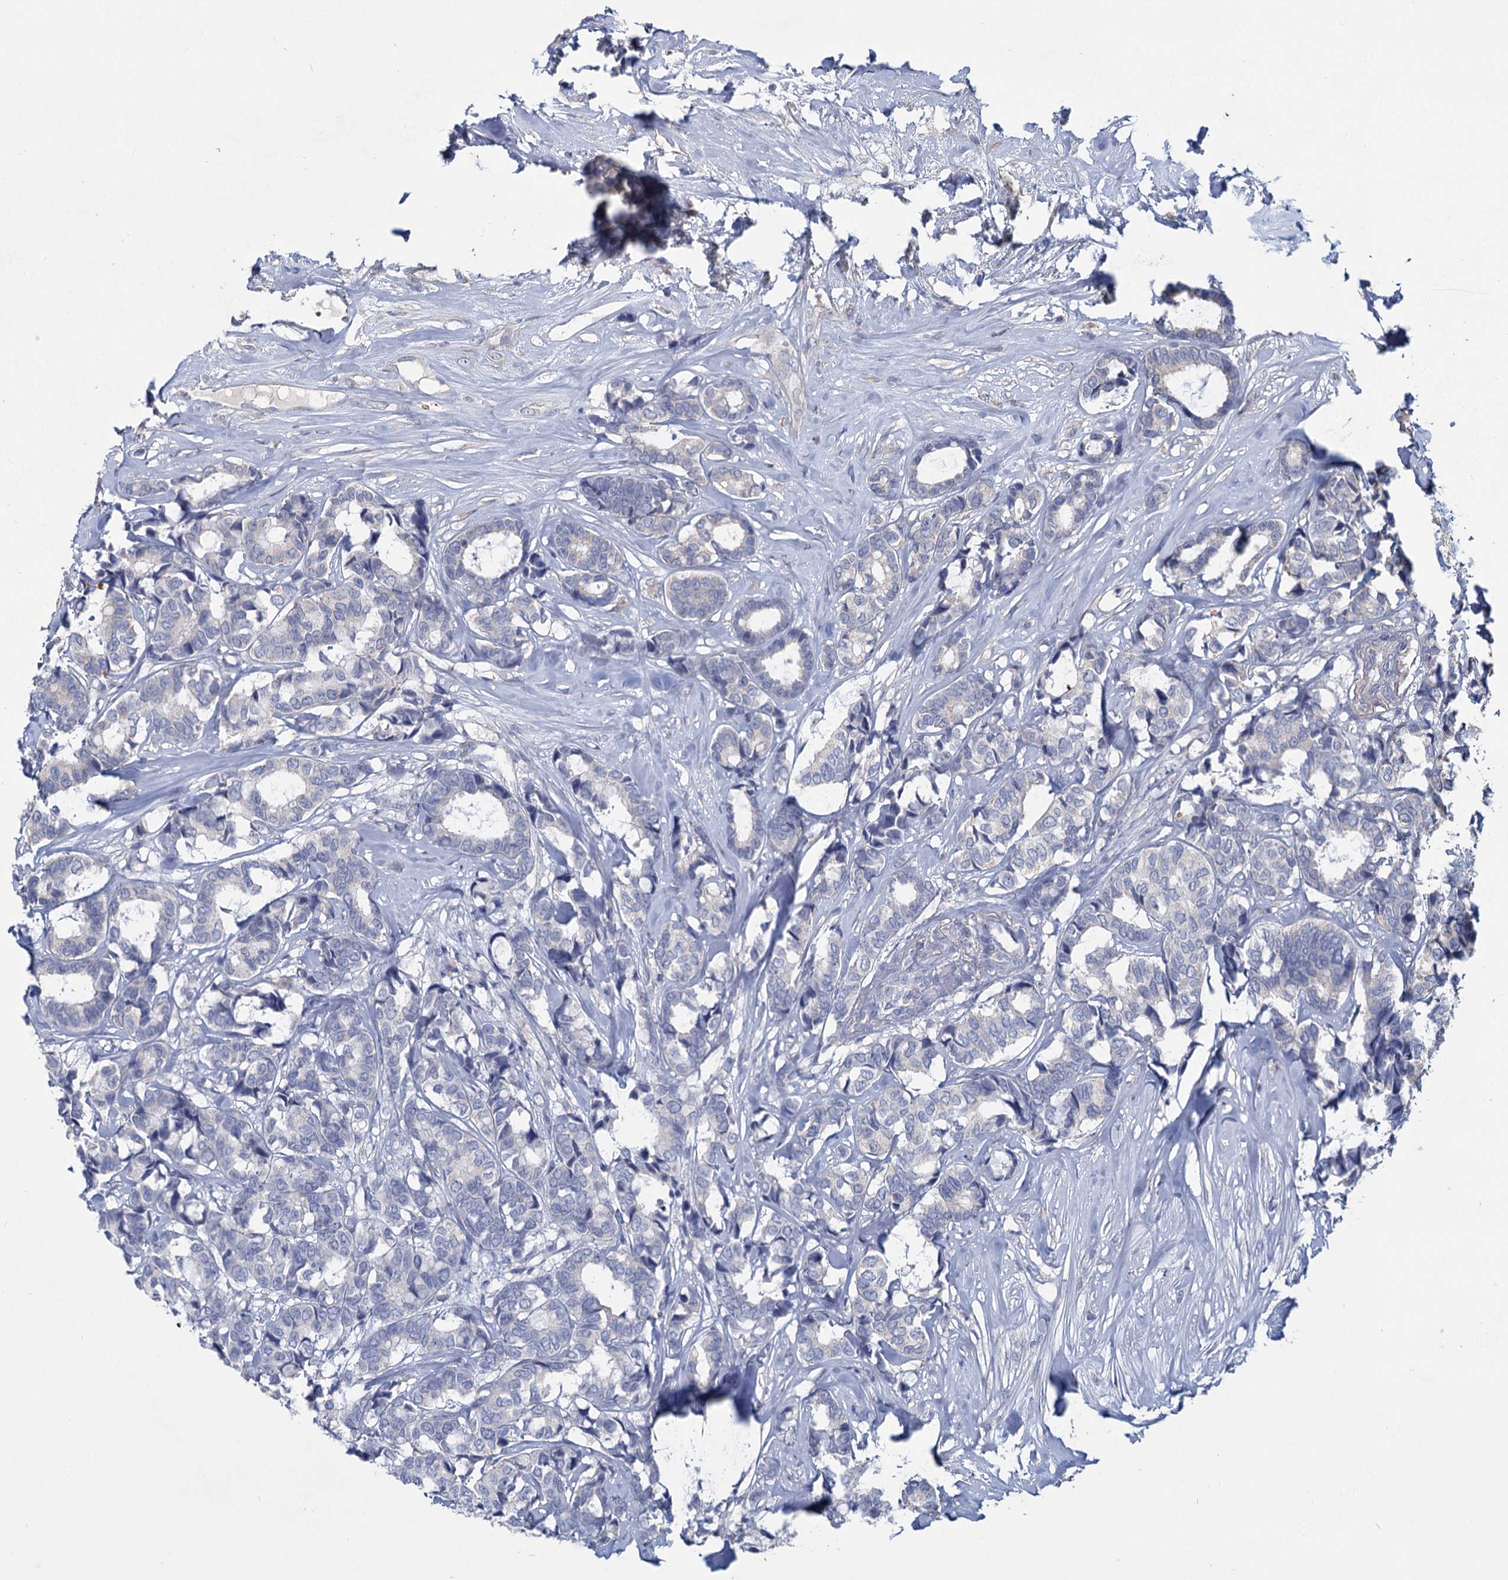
{"staining": {"intensity": "negative", "quantity": "none", "location": "none"}, "tissue": "breast cancer", "cell_type": "Tumor cells", "image_type": "cancer", "snomed": [{"axis": "morphology", "description": "Duct carcinoma"}, {"axis": "topography", "description": "Breast"}], "caption": "The immunohistochemistry micrograph has no significant staining in tumor cells of invasive ductal carcinoma (breast) tissue. (Stains: DAB immunohistochemistry (IHC) with hematoxylin counter stain, Microscopy: brightfield microscopy at high magnification).", "gene": "HES2", "patient": {"sex": "female", "age": 87}}